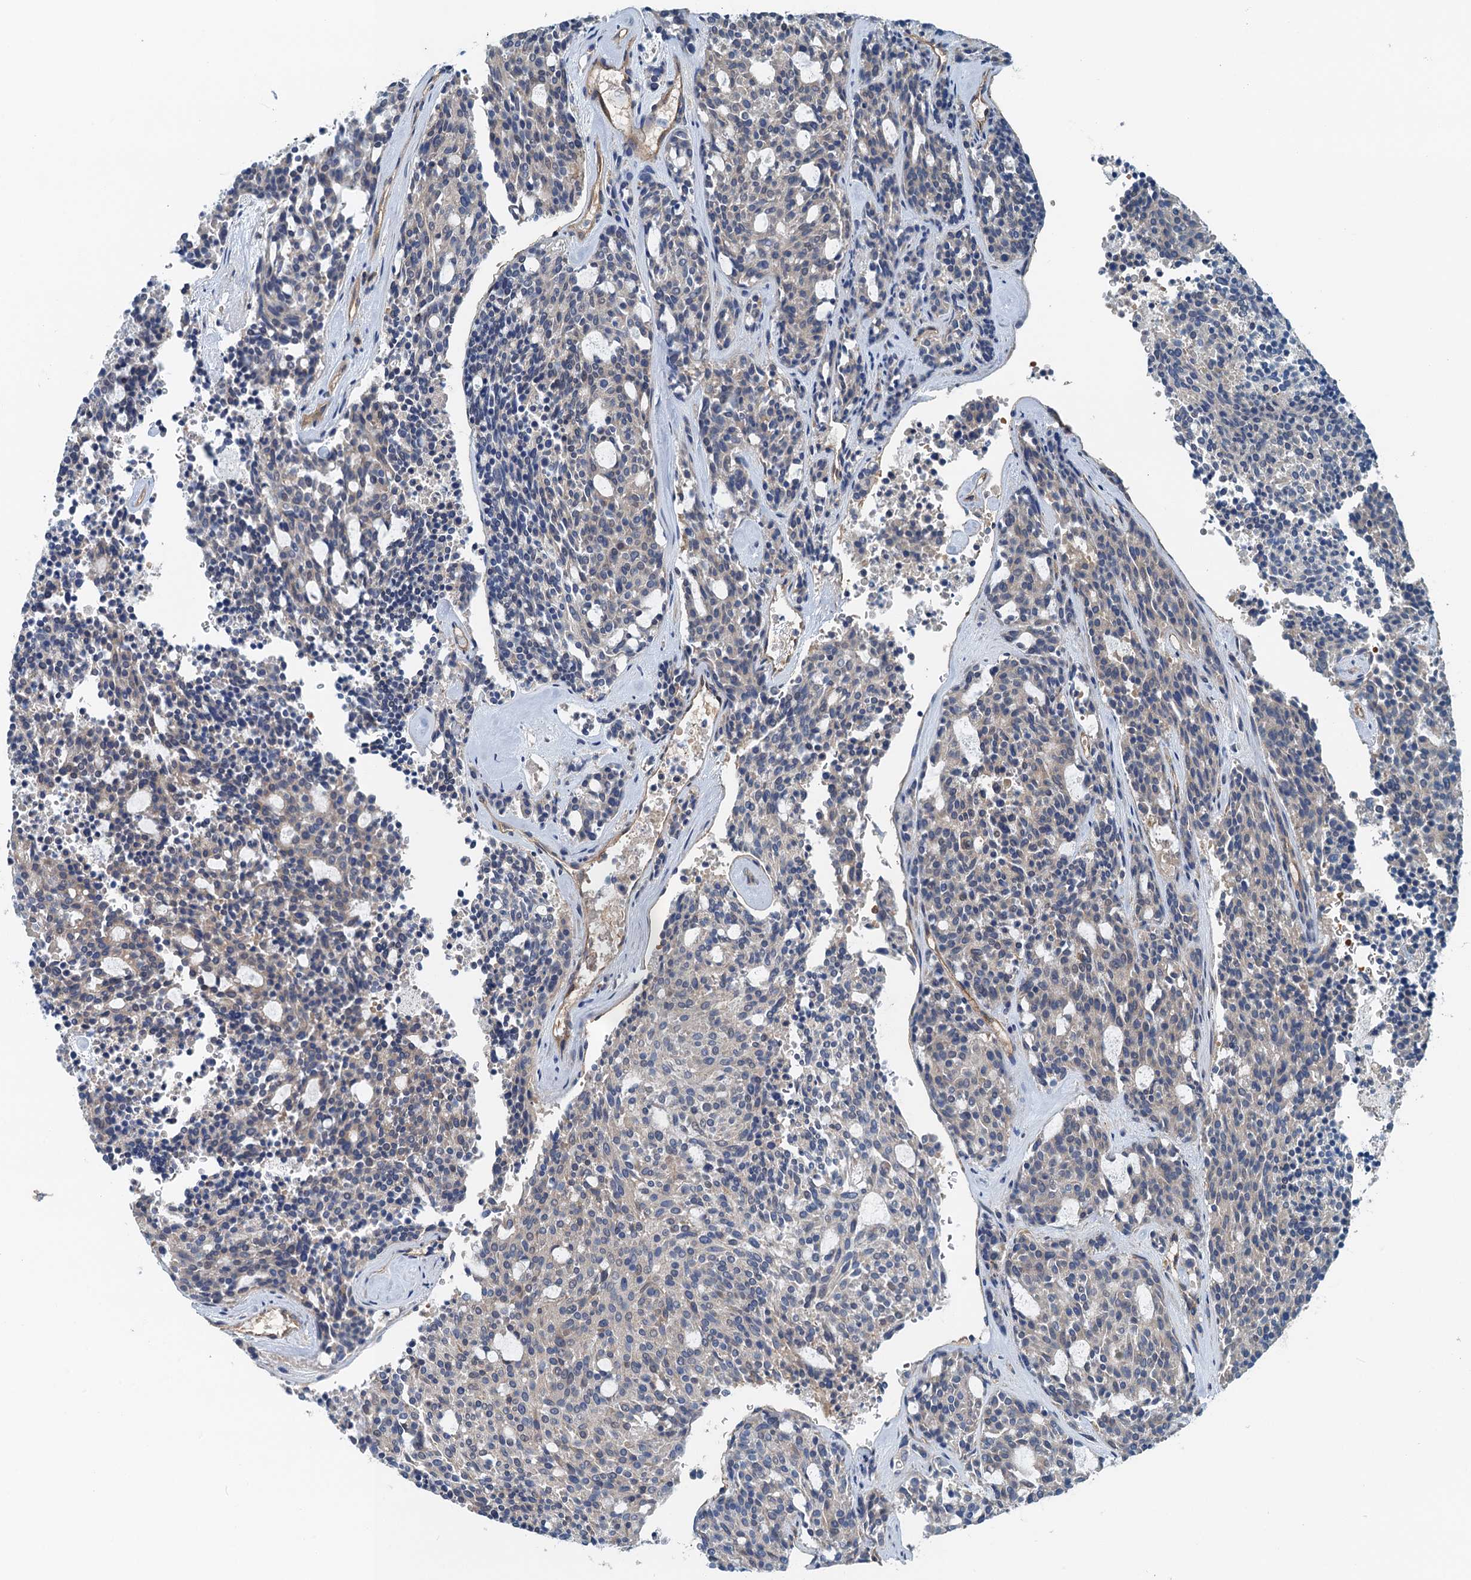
{"staining": {"intensity": "weak", "quantity": "25%-75%", "location": "cytoplasmic/membranous"}, "tissue": "carcinoid", "cell_type": "Tumor cells", "image_type": "cancer", "snomed": [{"axis": "morphology", "description": "Carcinoid, malignant, NOS"}, {"axis": "topography", "description": "Pancreas"}], "caption": "Carcinoid stained with a brown dye displays weak cytoplasmic/membranous positive expression in about 25%-75% of tumor cells.", "gene": "ROGDI", "patient": {"sex": "female", "age": 54}}